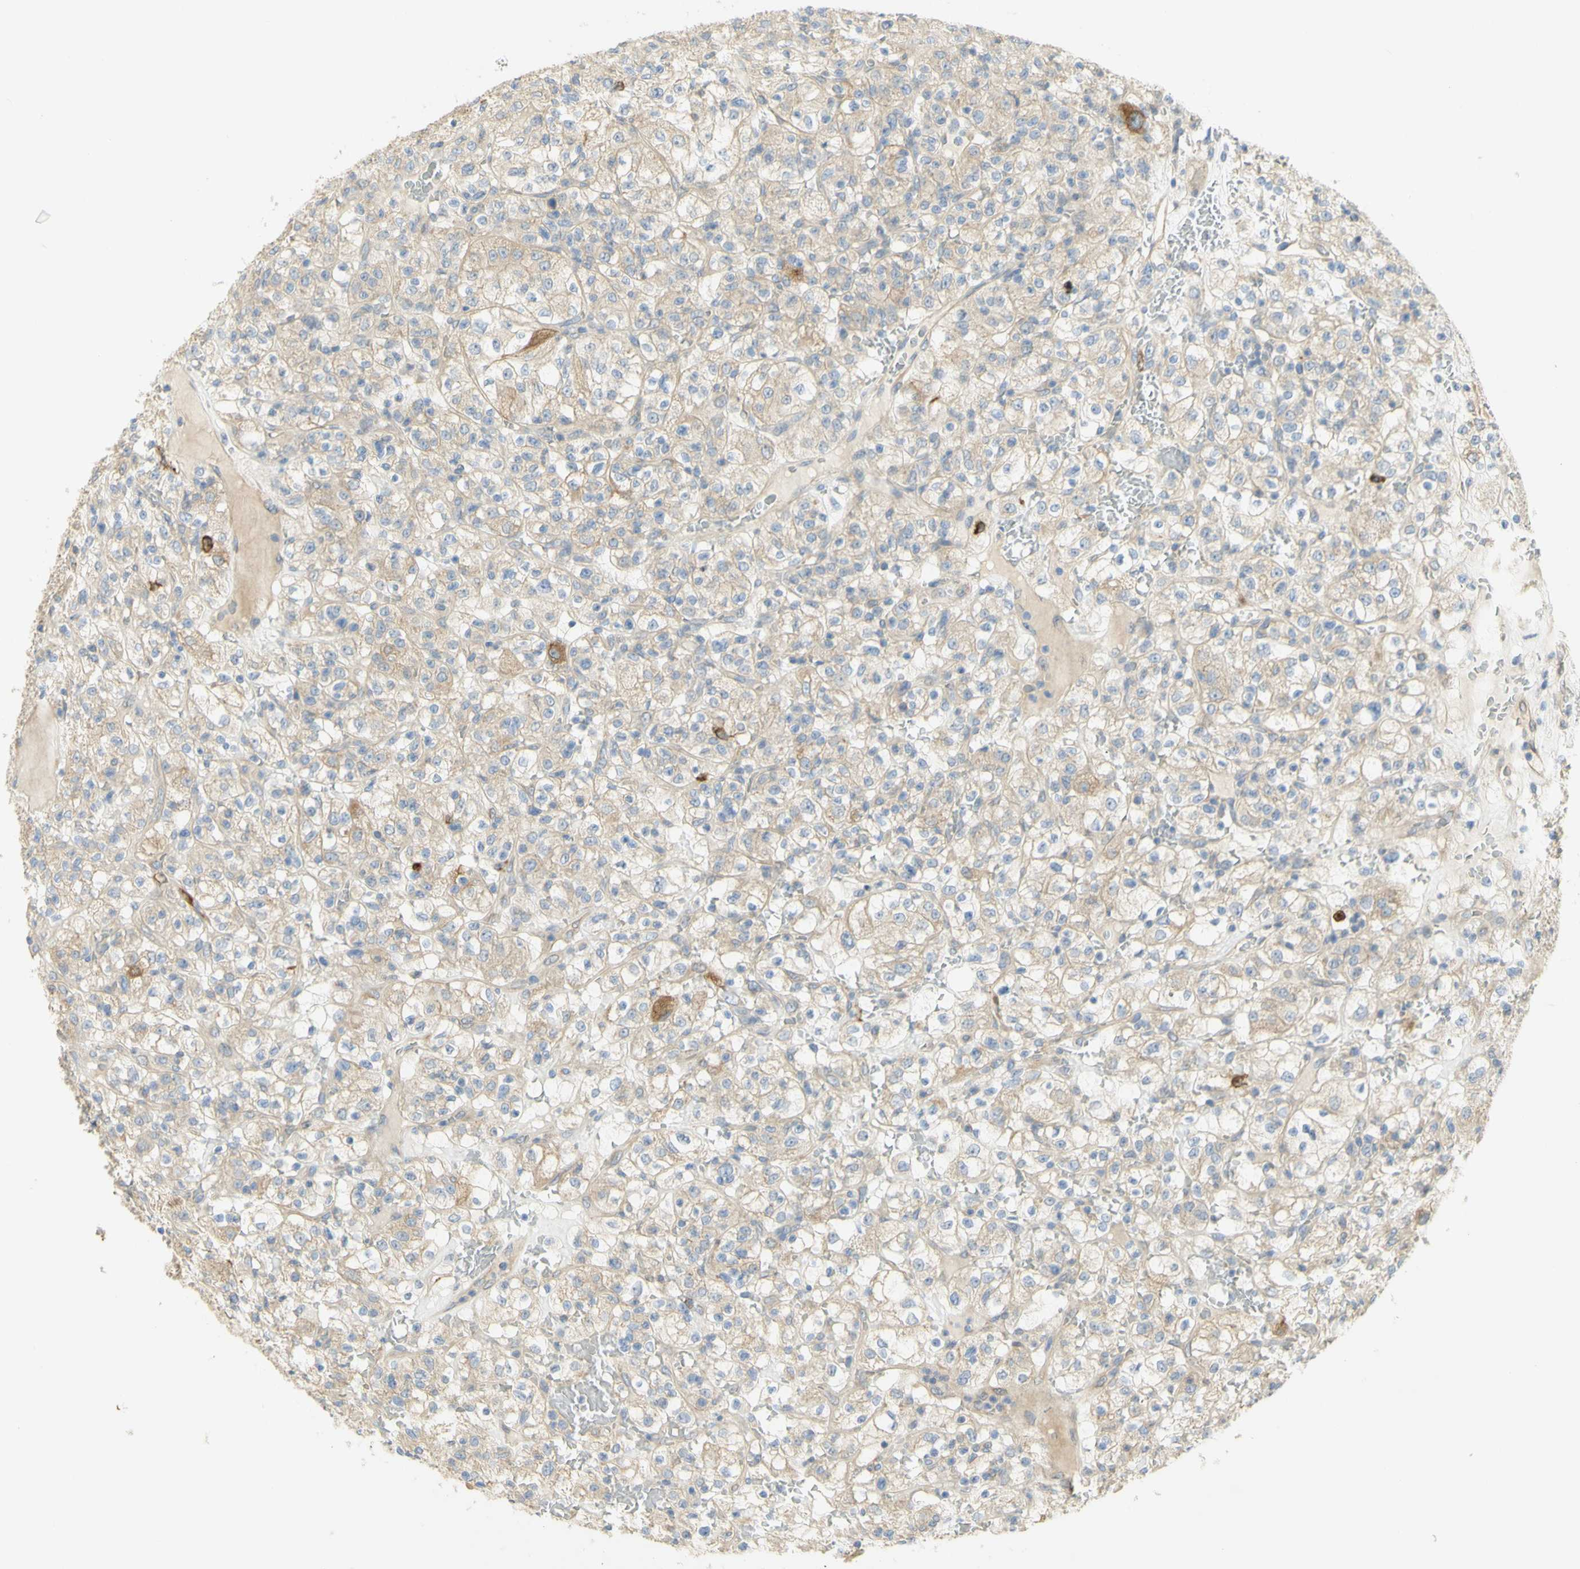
{"staining": {"intensity": "weak", "quantity": ">75%", "location": "cytoplasmic/membranous"}, "tissue": "renal cancer", "cell_type": "Tumor cells", "image_type": "cancer", "snomed": [{"axis": "morphology", "description": "Normal tissue, NOS"}, {"axis": "morphology", "description": "Adenocarcinoma, NOS"}, {"axis": "topography", "description": "Kidney"}], "caption": "Protein expression by IHC reveals weak cytoplasmic/membranous positivity in about >75% of tumor cells in renal adenocarcinoma. The staining was performed using DAB (3,3'-diaminobenzidine) to visualize the protein expression in brown, while the nuclei were stained in blue with hematoxylin (Magnification: 20x).", "gene": "KIF11", "patient": {"sex": "female", "age": 72}}